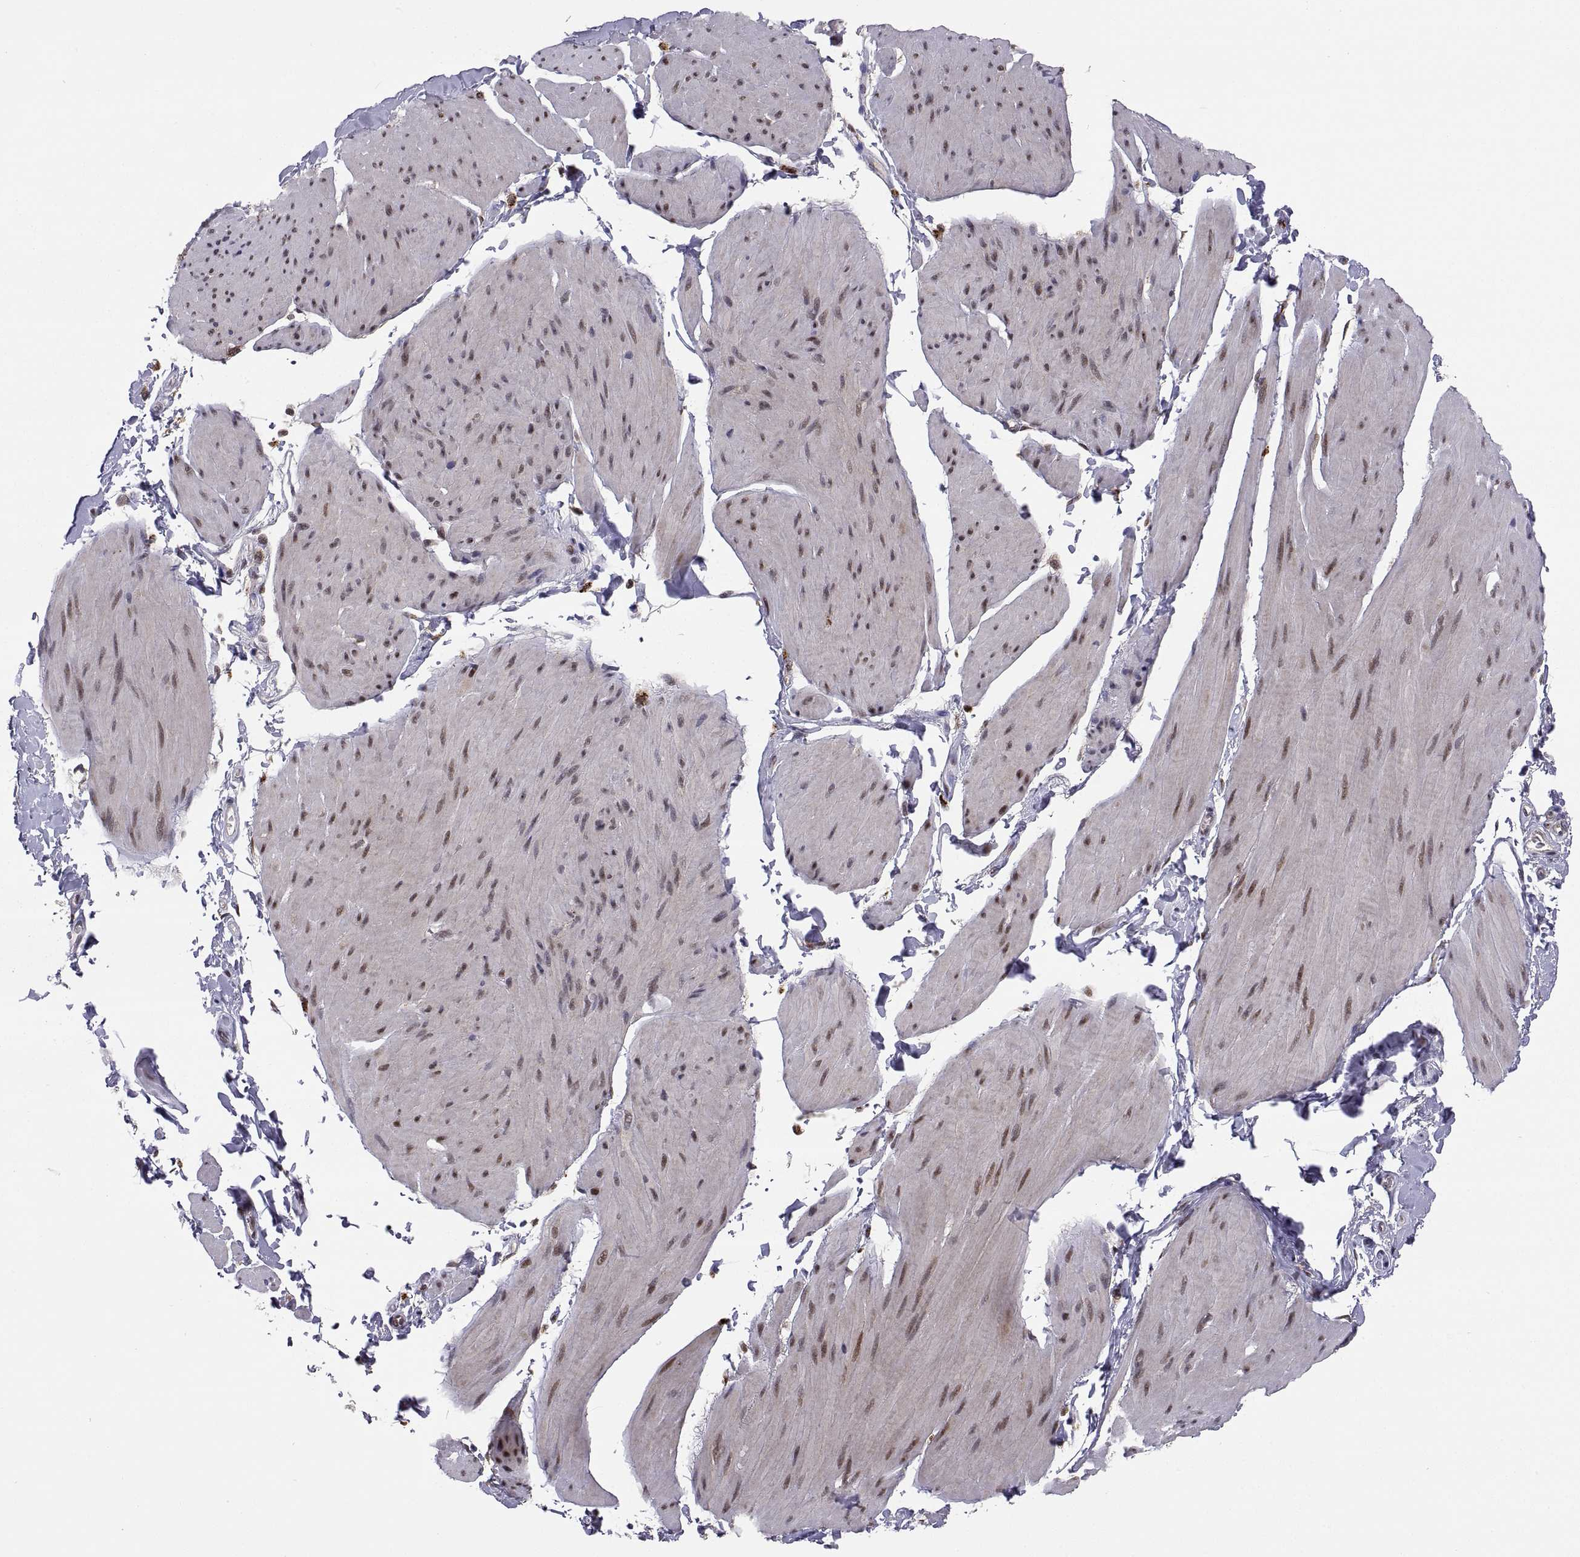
{"staining": {"intensity": "weak", "quantity": "25%-75%", "location": "nuclear"}, "tissue": "smooth muscle", "cell_type": "Smooth muscle cells", "image_type": "normal", "snomed": [{"axis": "morphology", "description": "Normal tissue, NOS"}, {"axis": "topography", "description": "Adipose tissue"}, {"axis": "topography", "description": "Smooth muscle"}, {"axis": "topography", "description": "Peripheral nerve tissue"}], "caption": "Protein expression analysis of unremarkable human smooth muscle reveals weak nuclear staining in about 25%-75% of smooth muscle cells. (Brightfield microscopy of DAB IHC at high magnification).", "gene": "PSMC2", "patient": {"sex": "male", "age": 83}}